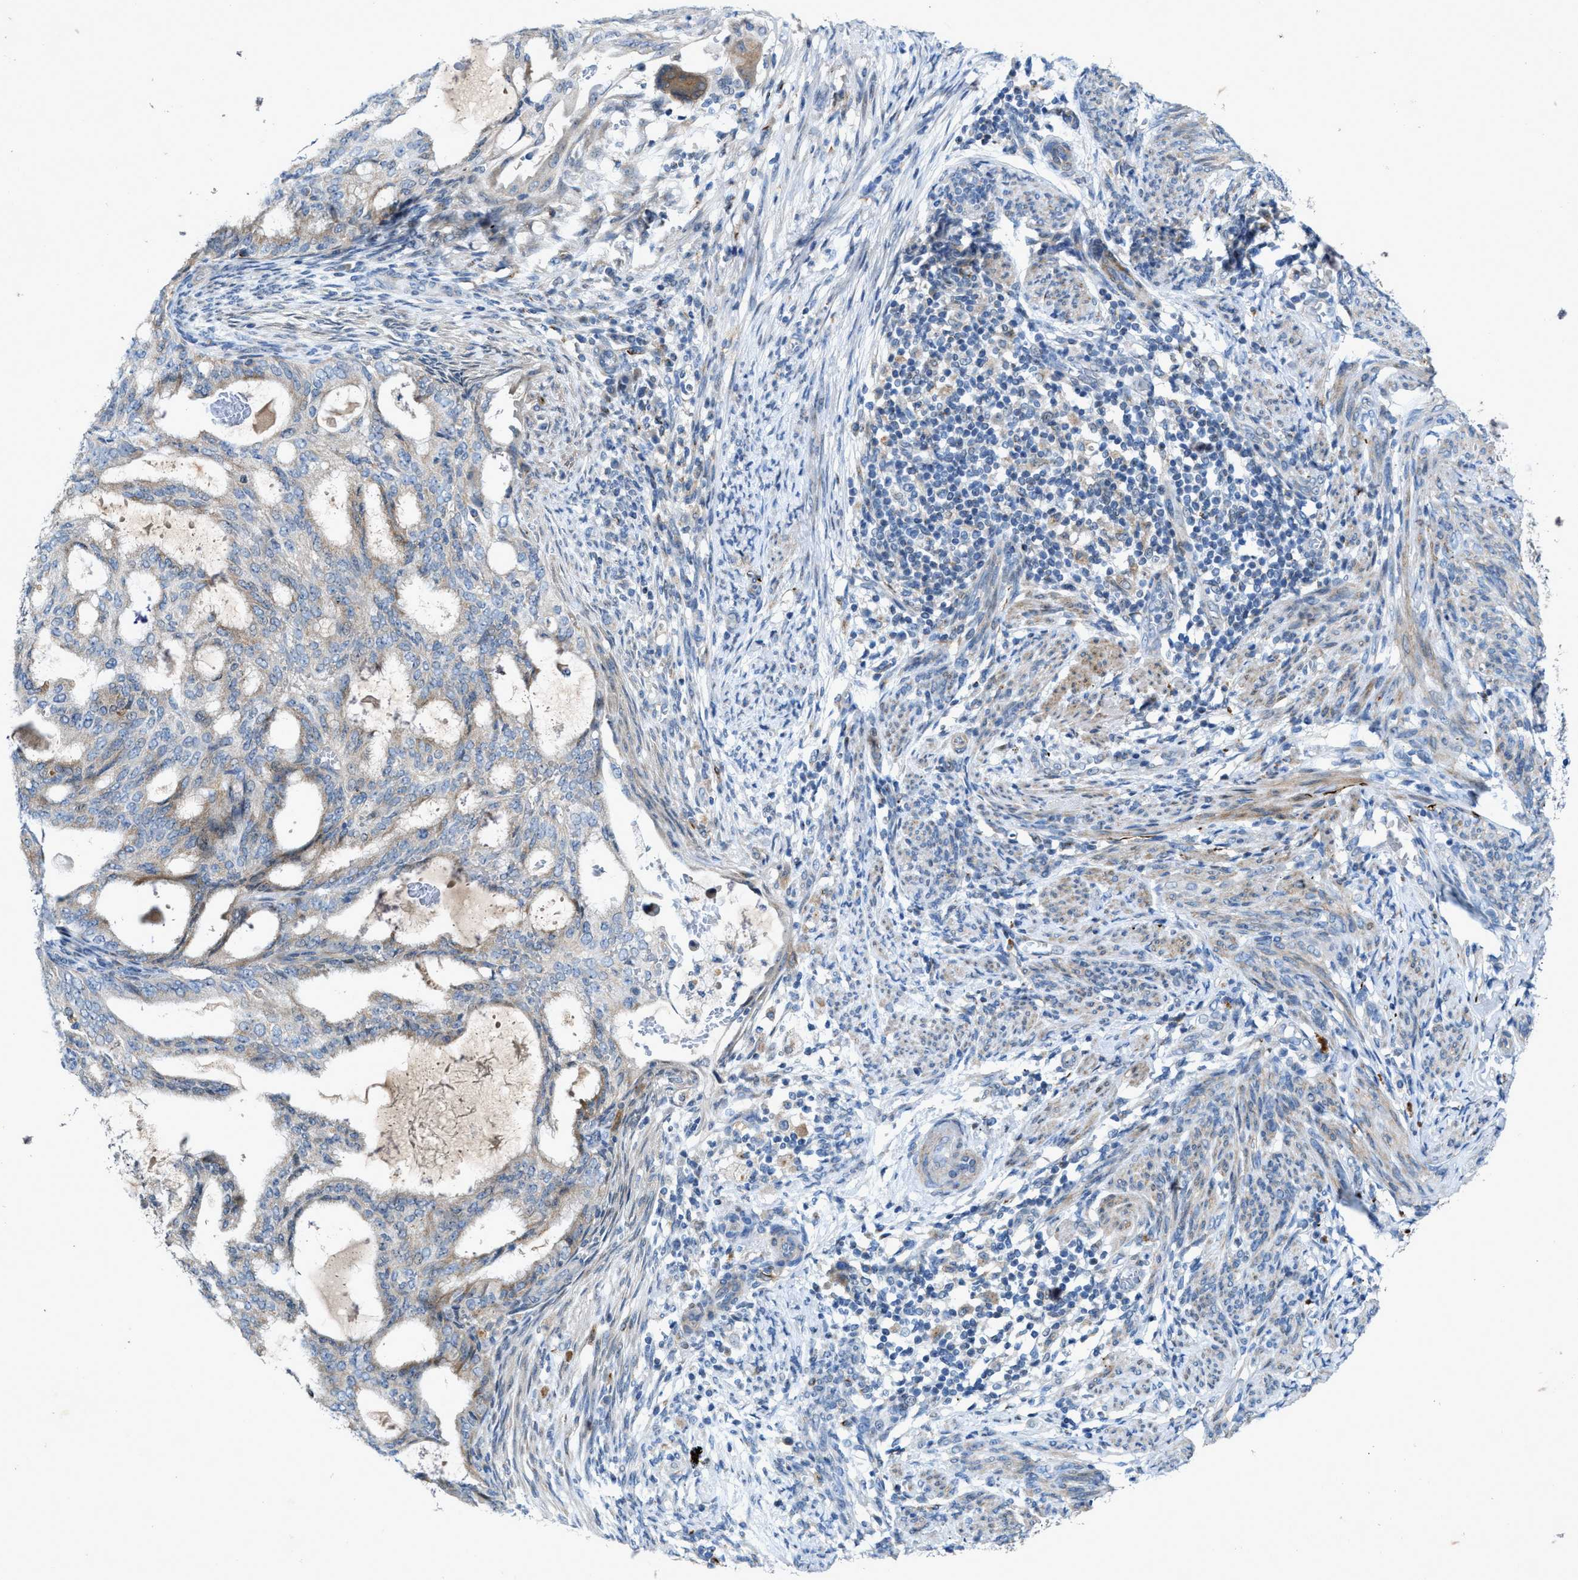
{"staining": {"intensity": "weak", "quantity": "25%-75%", "location": "cytoplasmic/membranous"}, "tissue": "endometrial cancer", "cell_type": "Tumor cells", "image_type": "cancer", "snomed": [{"axis": "morphology", "description": "Adenocarcinoma, NOS"}, {"axis": "topography", "description": "Endometrium"}], "caption": "This is a photomicrograph of IHC staining of adenocarcinoma (endometrial), which shows weak staining in the cytoplasmic/membranous of tumor cells.", "gene": "URGCP", "patient": {"sex": "female", "age": 58}}